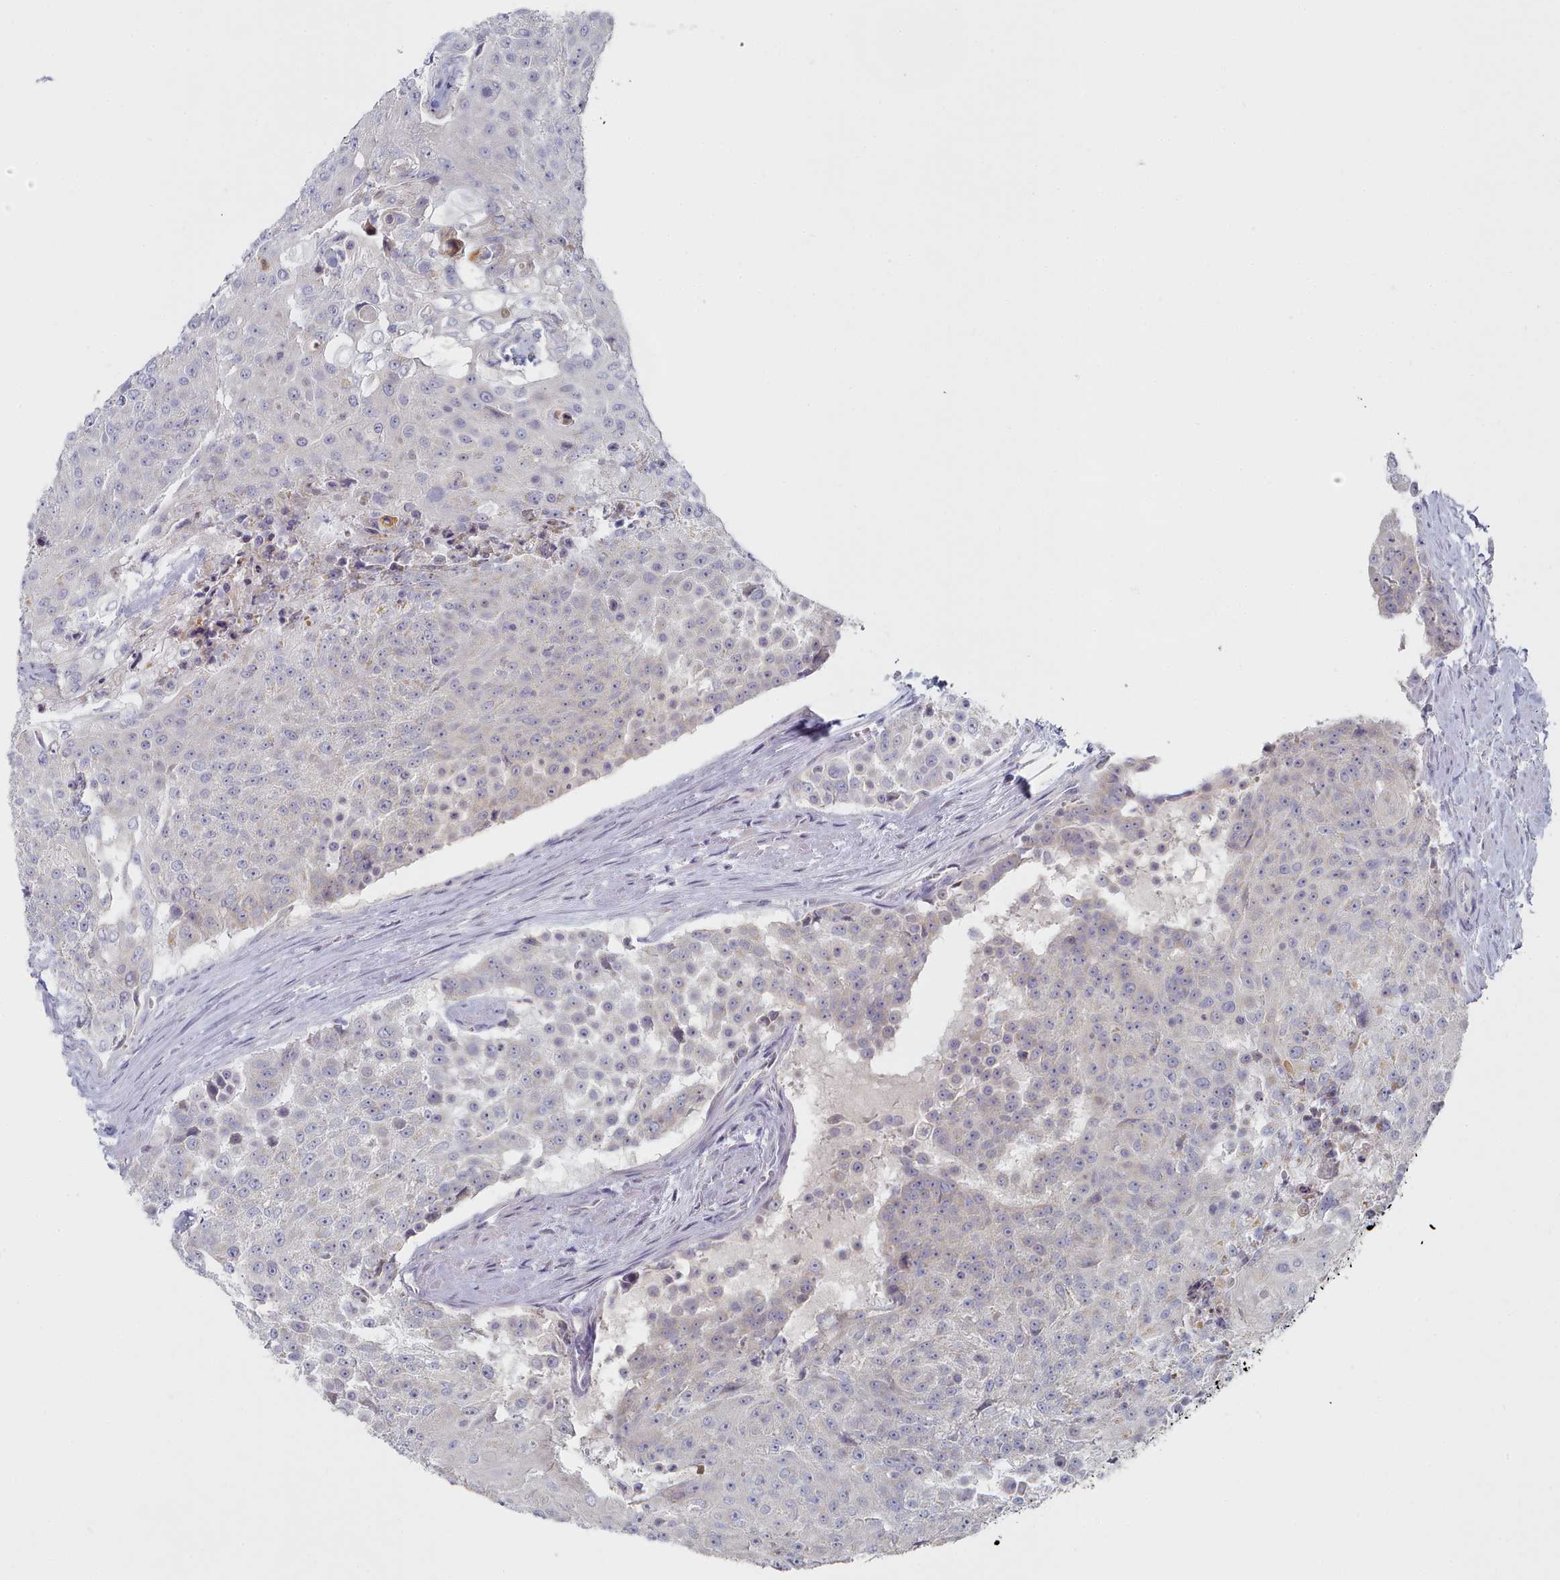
{"staining": {"intensity": "negative", "quantity": "none", "location": "none"}, "tissue": "urothelial cancer", "cell_type": "Tumor cells", "image_type": "cancer", "snomed": [{"axis": "morphology", "description": "Urothelial carcinoma, High grade"}, {"axis": "topography", "description": "Urinary bladder"}], "caption": "Photomicrograph shows no significant protein expression in tumor cells of urothelial cancer. The staining is performed using DAB brown chromogen with nuclei counter-stained in using hematoxylin.", "gene": "TYW1B", "patient": {"sex": "female", "age": 63}}